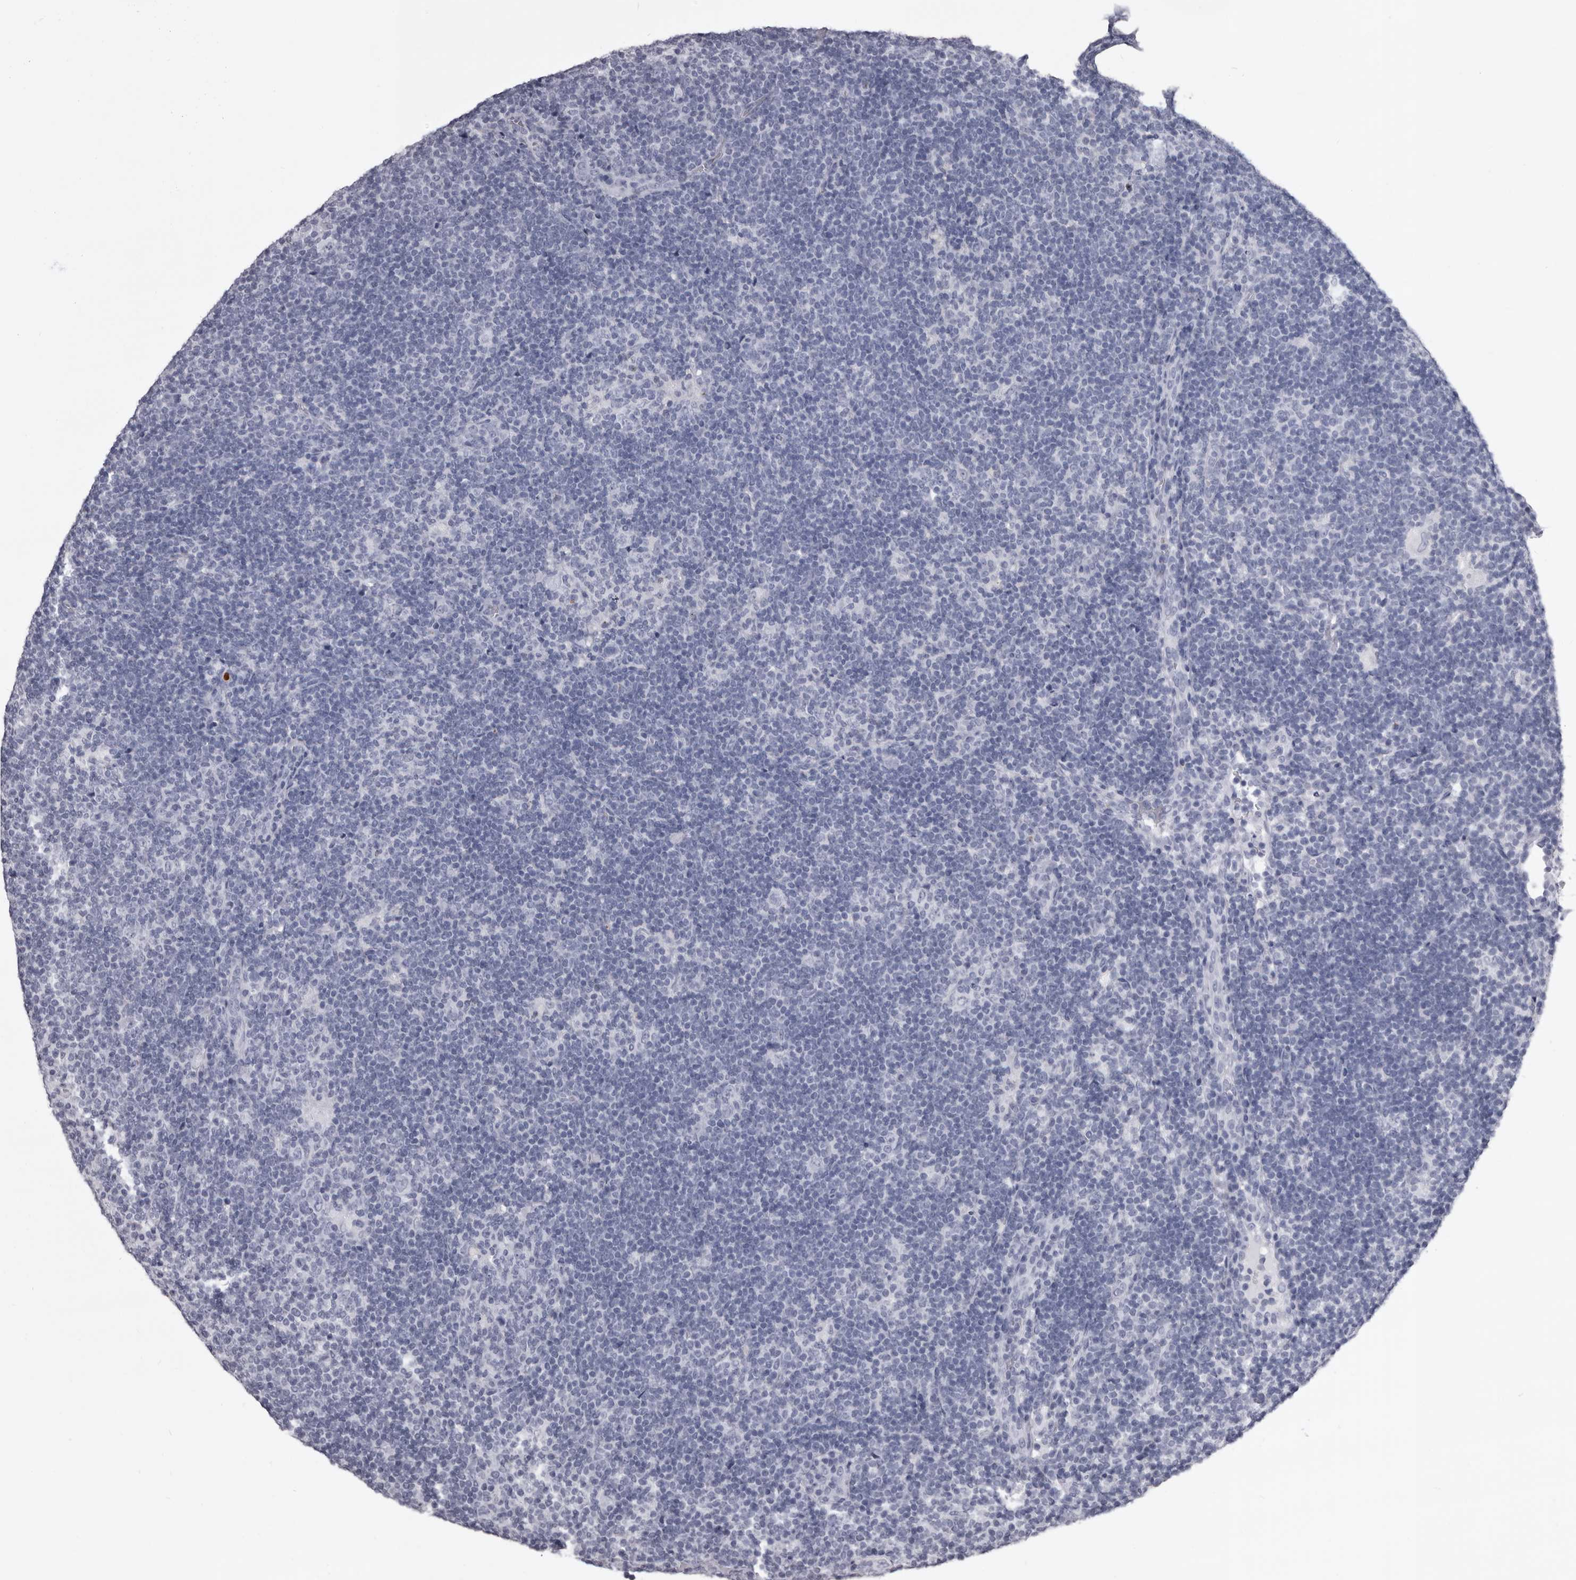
{"staining": {"intensity": "negative", "quantity": "none", "location": "none"}, "tissue": "lymphoma", "cell_type": "Tumor cells", "image_type": "cancer", "snomed": [{"axis": "morphology", "description": "Hodgkin's disease, NOS"}, {"axis": "topography", "description": "Lymph node"}], "caption": "IHC of Hodgkin's disease demonstrates no positivity in tumor cells. The staining was performed using DAB (3,3'-diaminobenzidine) to visualize the protein expression in brown, while the nuclei were stained in blue with hematoxylin (Magnification: 20x).", "gene": "GZMH", "patient": {"sex": "female", "age": 57}}